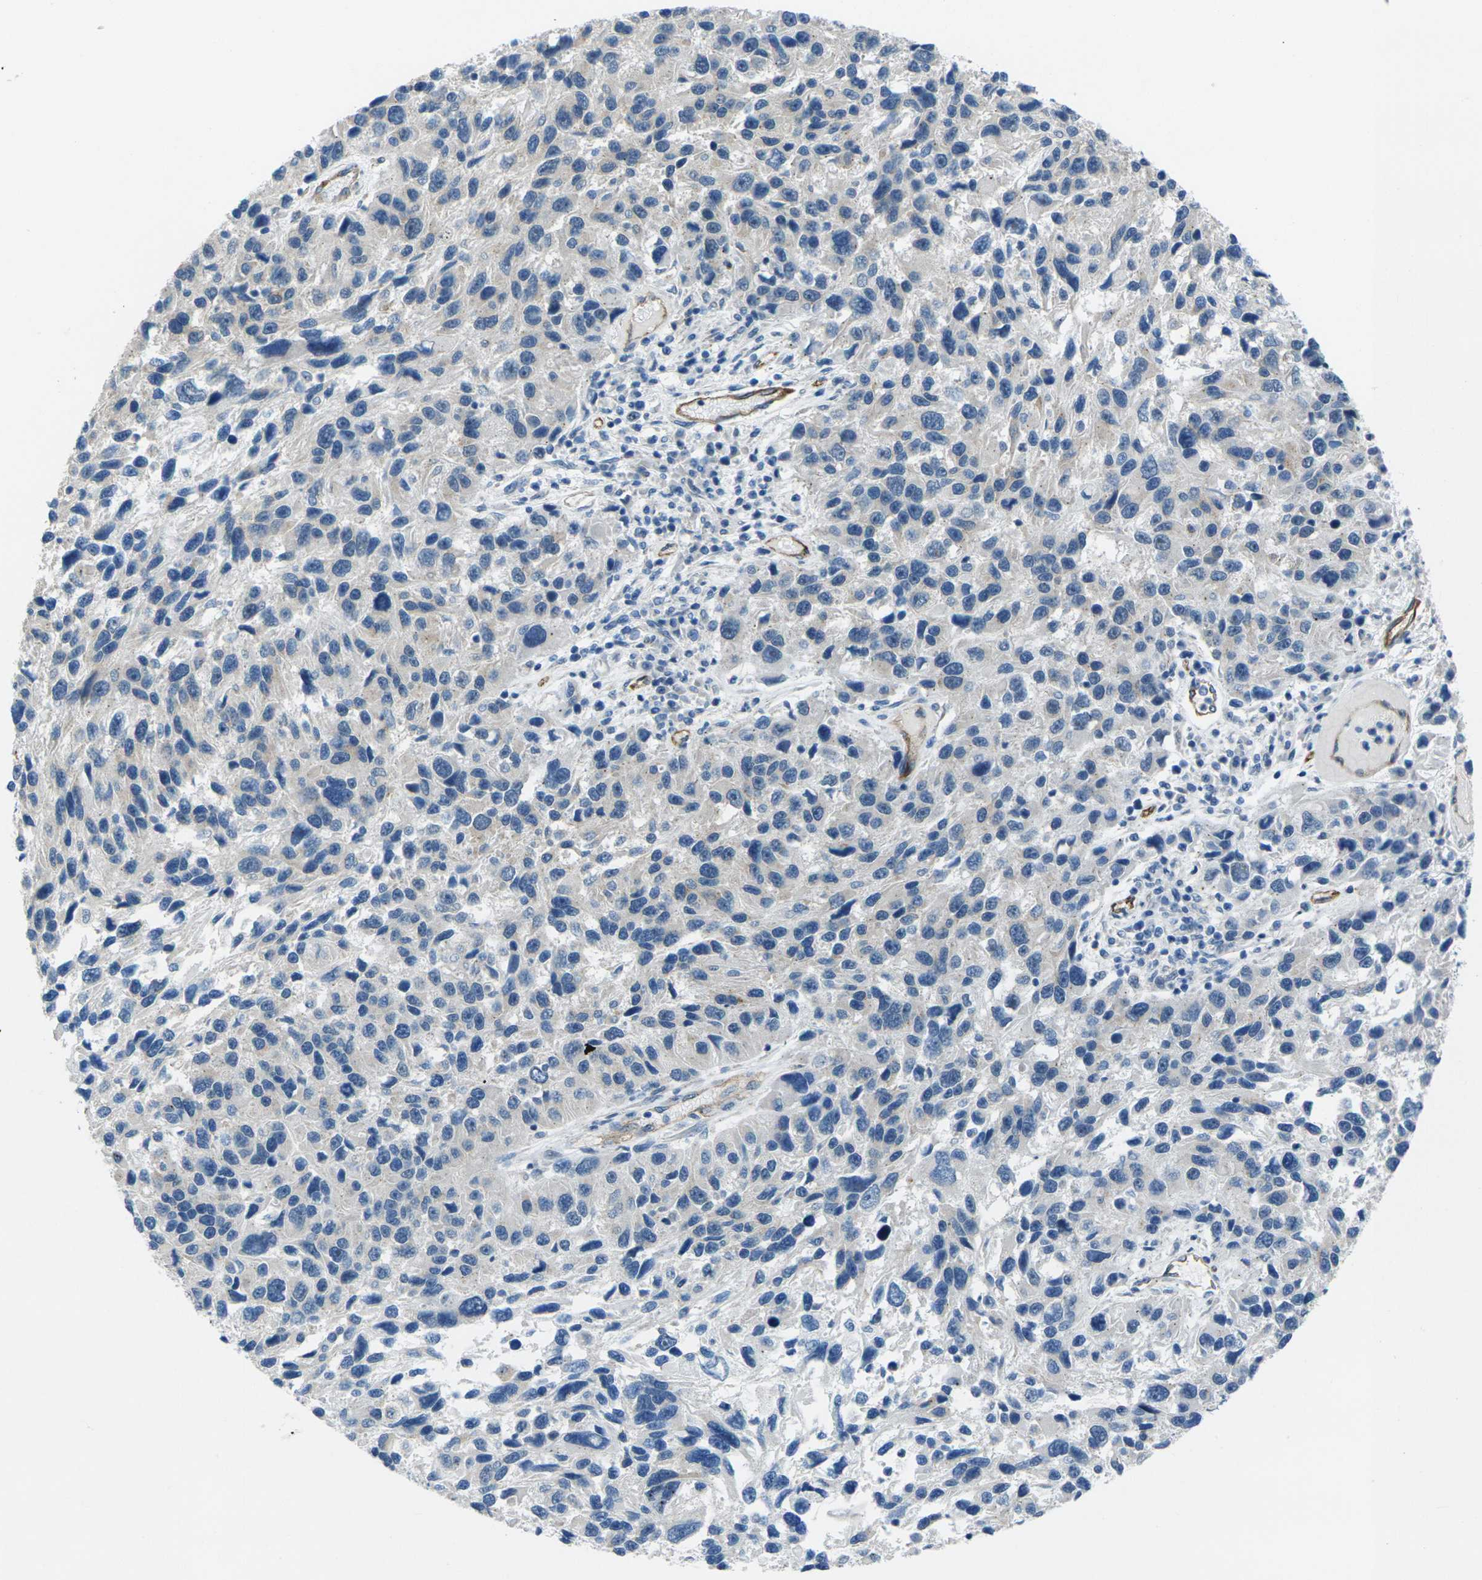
{"staining": {"intensity": "negative", "quantity": "none", "location": "none"}, "tissue": "melanoma", "cell_type": "Tumor cells", "image_type": "cancer", "snomed": [{"axis": "morphology", "description": "Malignant melanoma, NOS"}, {"axis": "topography", "description": "Skin"}], "caption": "Immunohistochemical staining of malignant melanoma reveals no significant positivity in tumor cells. (DAB IHC visualized using brightfield microscopy, high magnification).", "gene": "HSPA12B", "patient": {"sex": "male", "age": 53}}